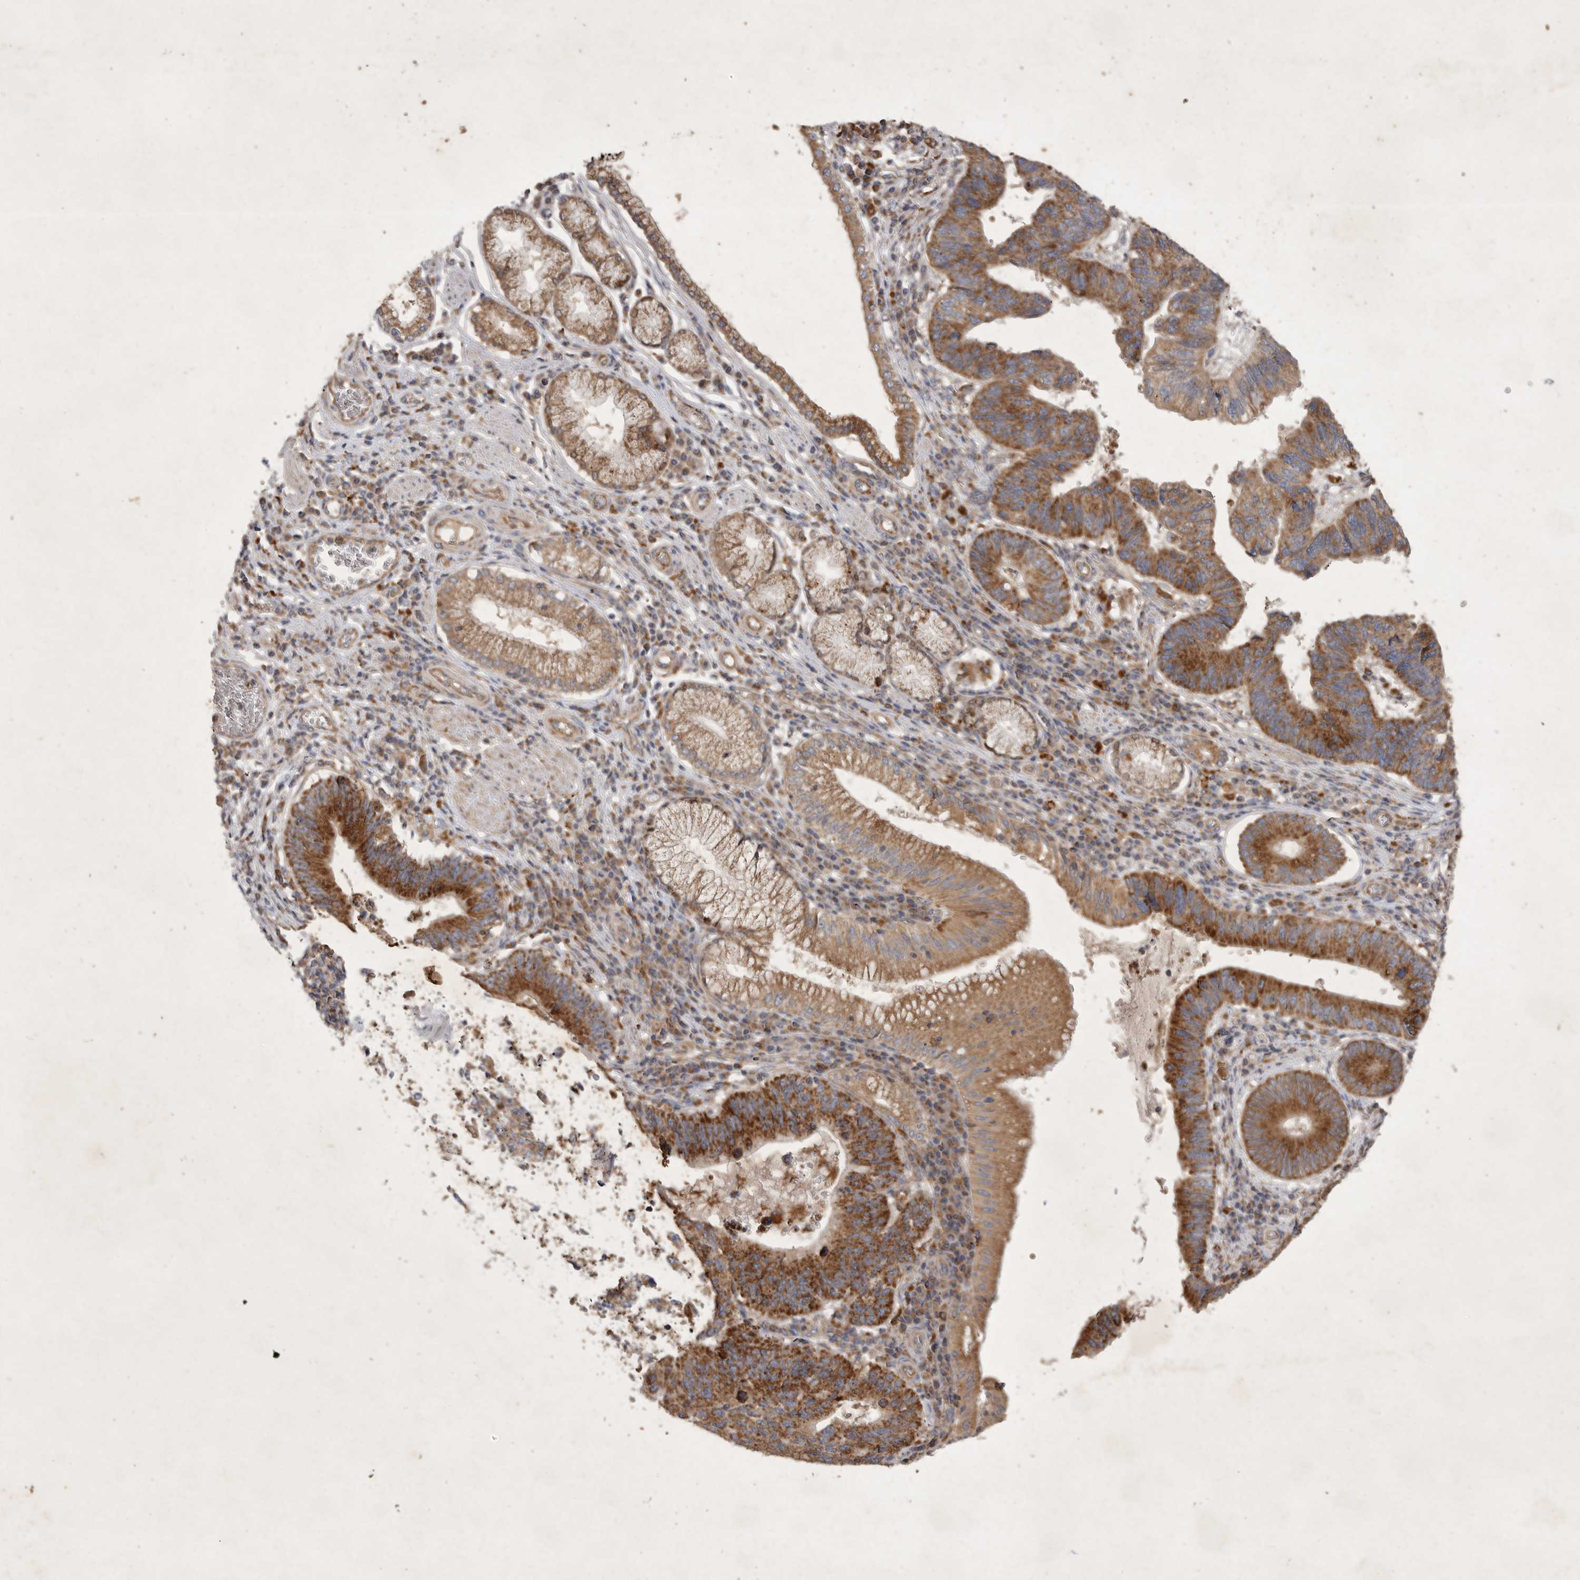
{"staining": {"intensity": "strong", "quantity": ">75%", "location": "cytoplasmic/membranous"}, "tissue": "stomach cancer", "cell_type": "Tumor cells", "image_type": "cancer", "snomed": [{"axis": "morphology", "description": "Adenocarcinoma, NOS"}, {"axis": "topography", "description": "Stomach"}], "caption": "Brown immunohistochemical staining in stomach cancer (adenocarcinoma) exhibits strong cytoplasmic/membranous expression in approximately >75% of tumor cells. (Stains: DAB (3,3'-diaminobenzidine) in brown, nuclei in blue, Microscopy: brightfield microscopy at high magnification).", "gene": "MRPL41", "patient": {"sex": "male", "age": 59}}